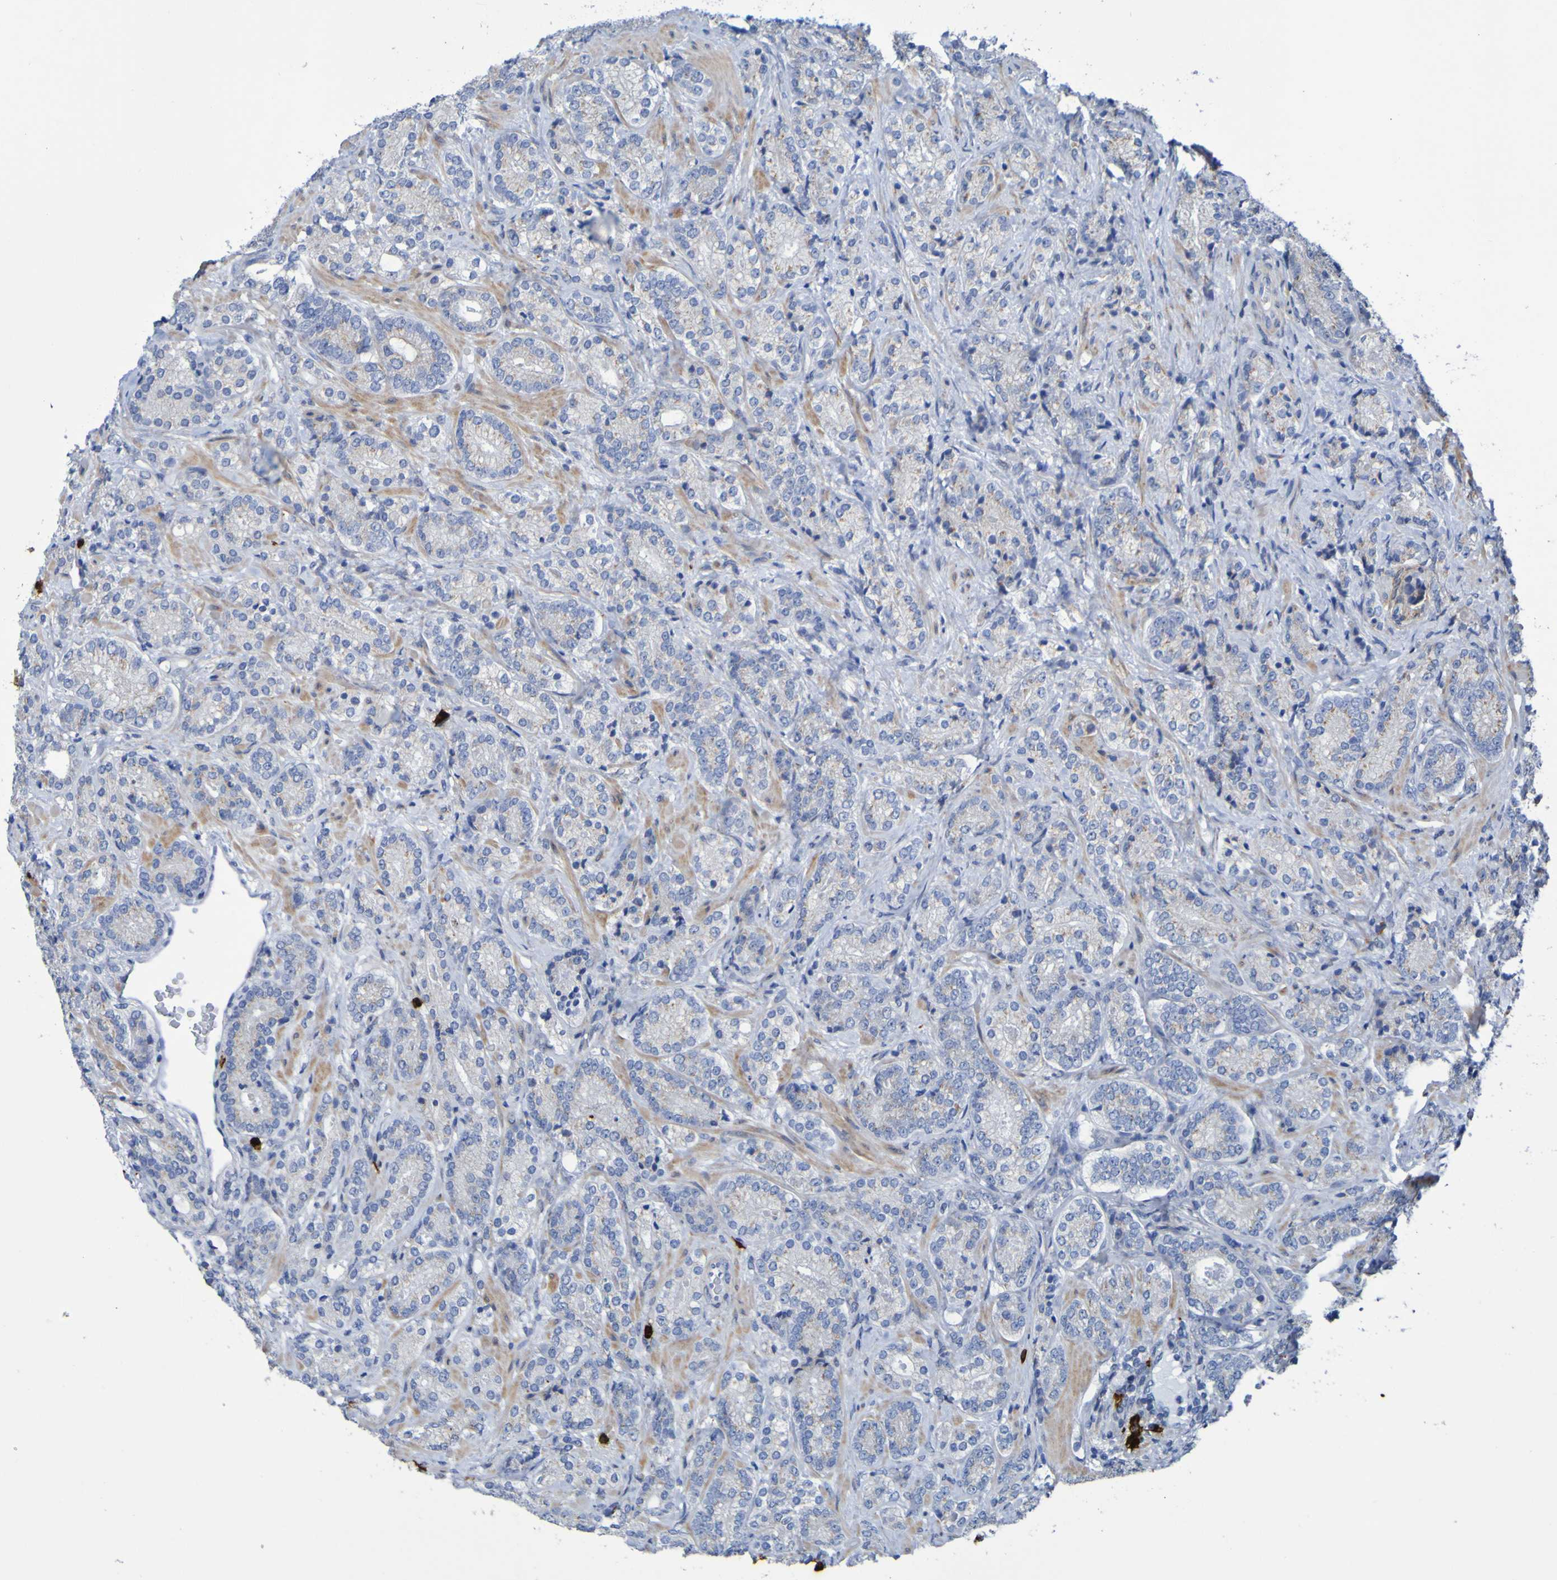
{"staining": {"intensity": "negative", "quantity": "none", "location": "none"}, "tissue": "prostate cancer", "cell_type": "Tumor cells", "image_type": "cancer", "snomed": [{"axis": "morphology", "description": "Adenocarcinoma, High grade"}, {"axis": "topography", "description": "Prostate"}], "caption": "Immunohistochemistry of prostate cancer reveals no positivity in tumor cells. (Brightfield microscopy of DAB immunohistochemistry at high magnification).", "gene": "C11orf24", "patient": {"sex": "male", "age": 61}}